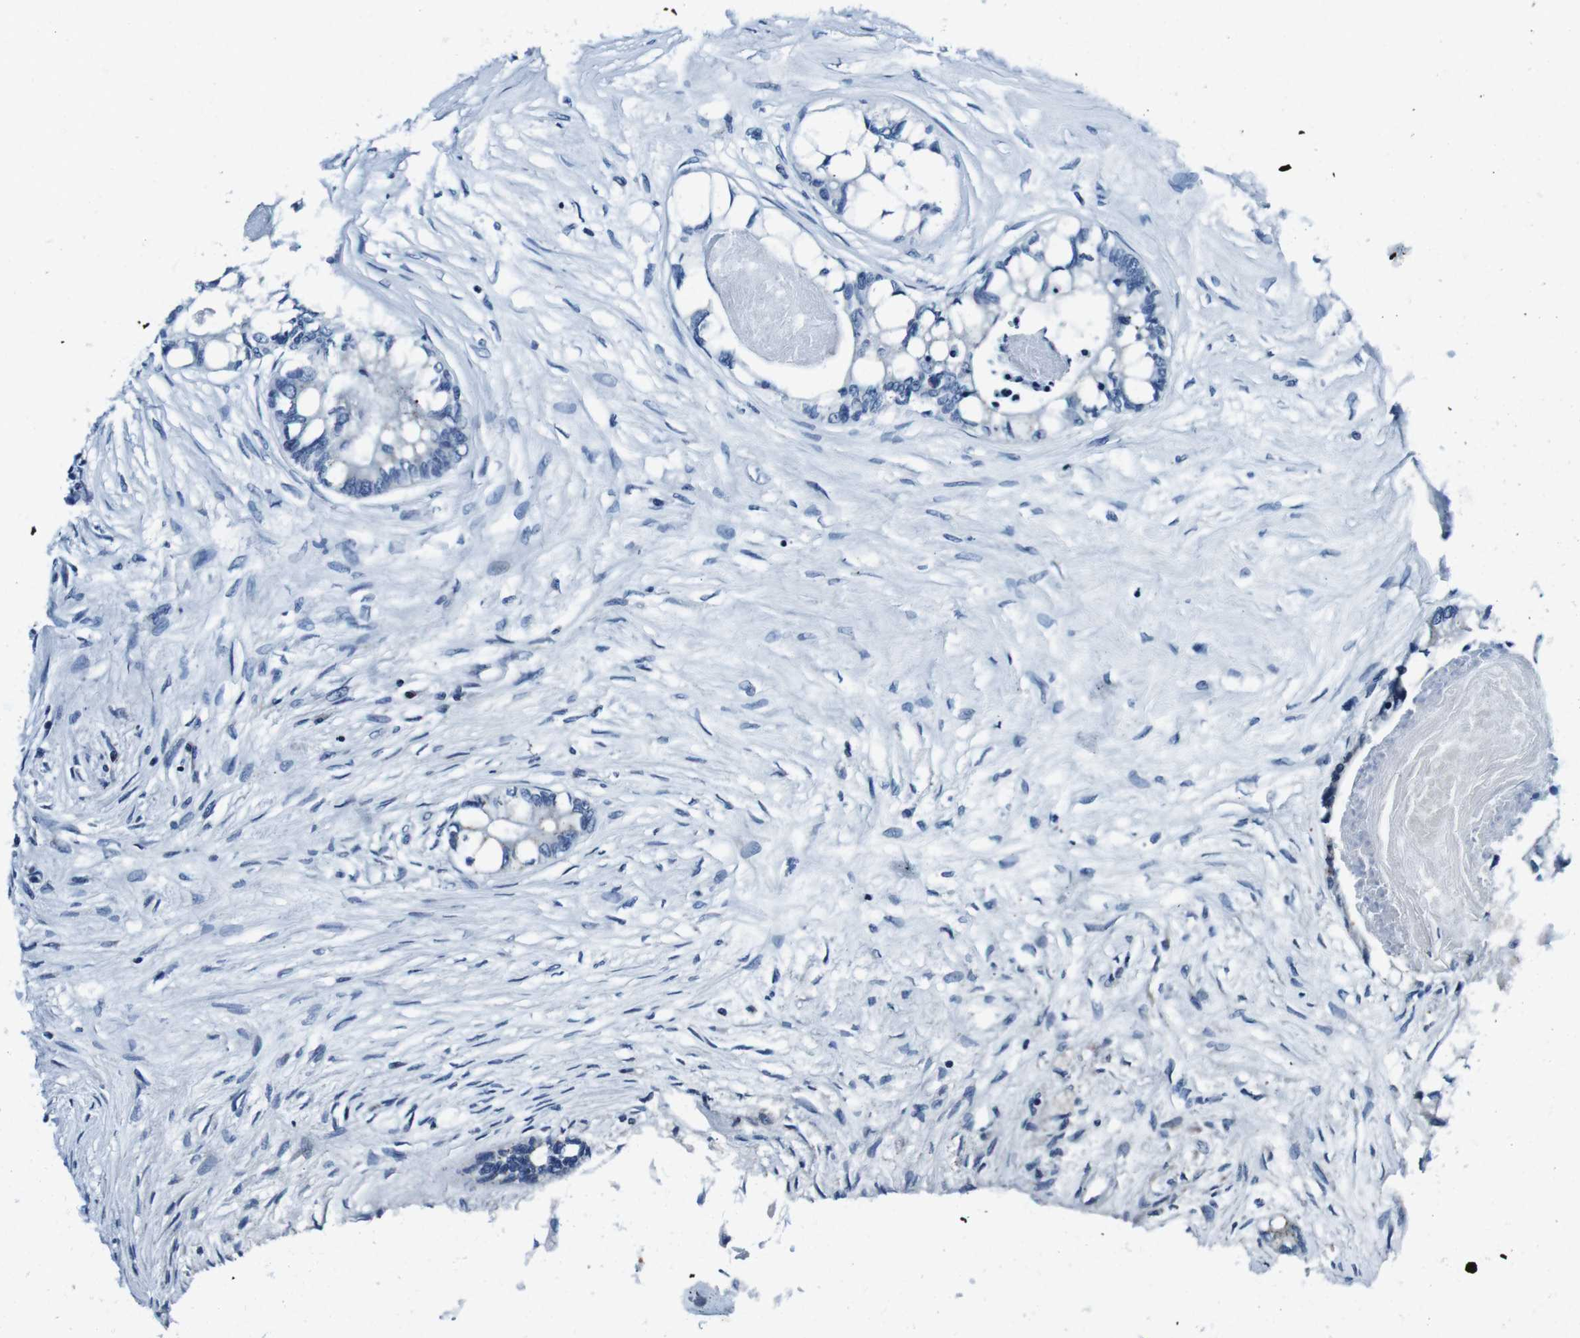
{"staining": {"intensity": "negative", "quantity": "none", "location": "none"}, "tissue": "colorectal cancer", "cell_type": "Tumor cells", "image_type": "cancer", "snomed": [{"axis": "morphology", "description": "Adenocarcinoma, NOS"}, {"axis": "topography", "description": "Rectum"}], "caption": "Tumor cells show no significant expression in colorectal cancer (adenocarcinoma). (Stains: DAB (3,3'-diaminobenzidine) immunohistochemistry with hematoxylin counter stain, Microscopy: brightfield microscopy at high magnification).", "gene": "FAR2", "patient": {"sex": "male", "age": 63}}